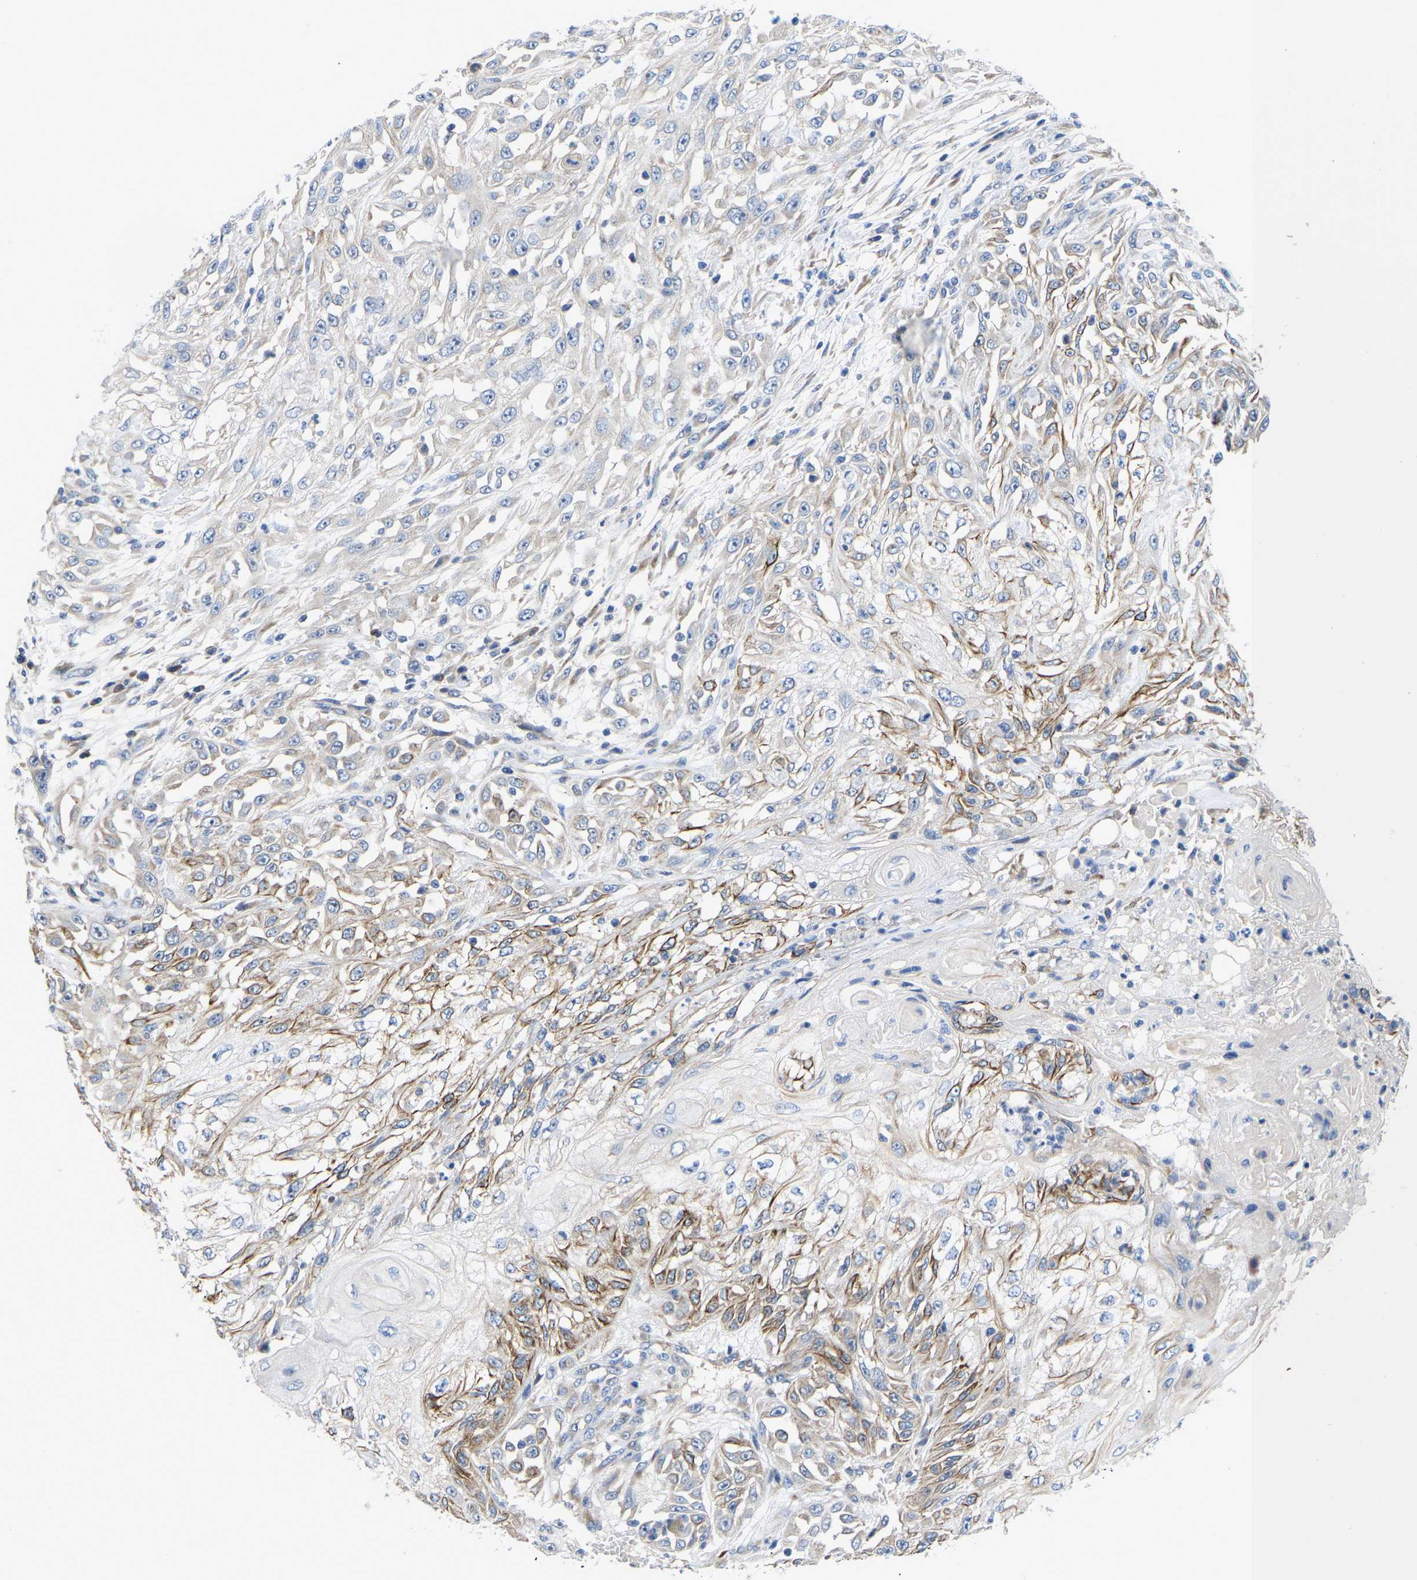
{"staining": {"intensity": "moderate", "quantity": "25%-75%", "location": "cytoplasmic/membranous"}, "tissue": "skin cancer", "cell_type": "Tumor cells", "image_type": "cancer", "snomed": [{"axis": "morphology", "description": "Squamous cell carcinoma, NOS"}, {"axis": "morphology", "description": "Squamous cell carcinoma, metastatic, NOS"}, {"axis": "topography", "description": "Skin"}, {"axis": "topography", "description": "Lymph node"}], "caption": "A photomicrograph of skin cancer stained for a protein reveals moderate cytoplasmic/membranous brown staining in tumor cells.", "gene": "ABCA10", "patient": {"sex": "male", "age": 75}}